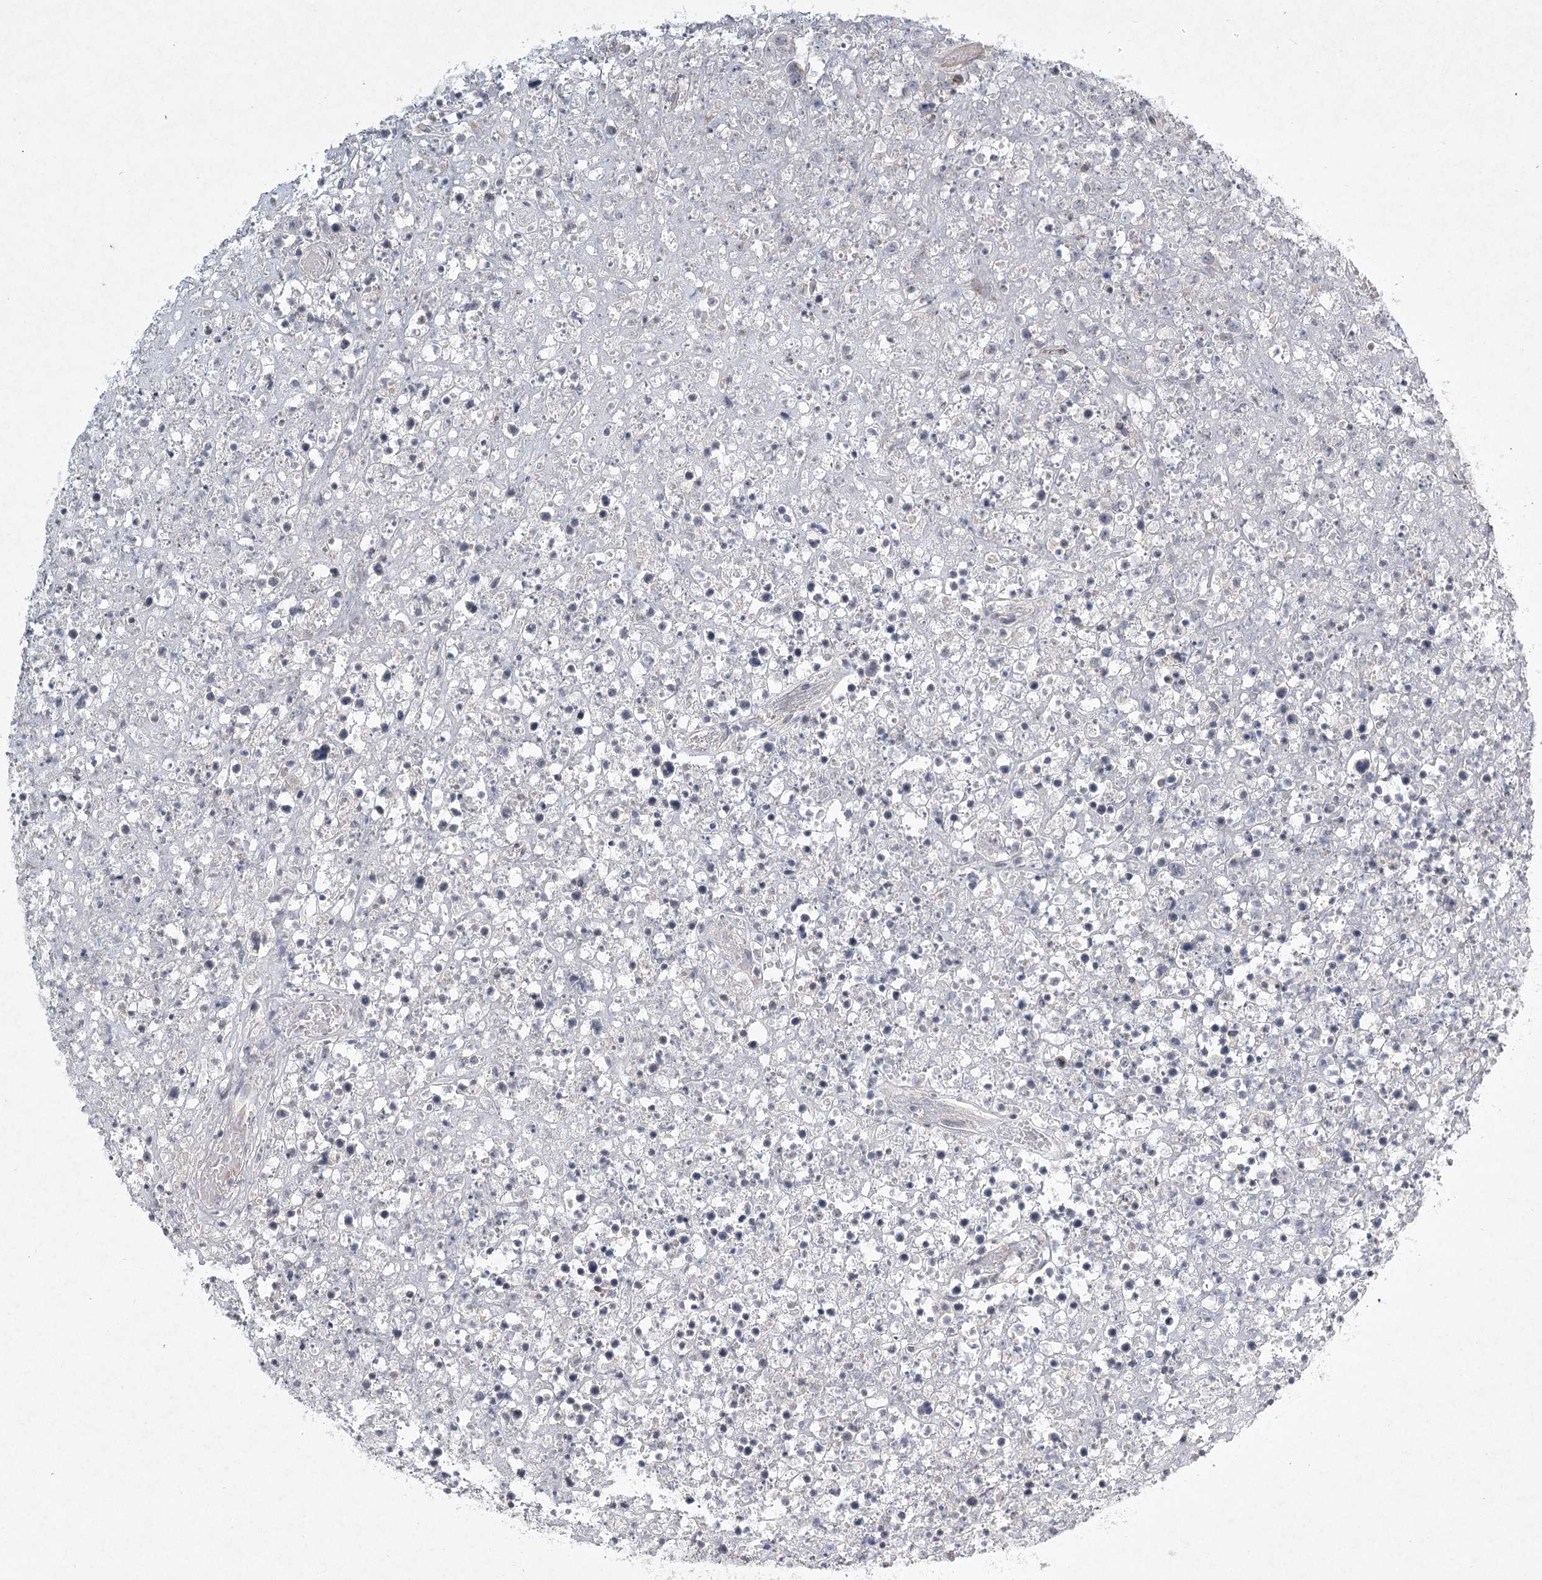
{"staining": {"intensity": "negative", "quantity": "none", "location": "none"}, "tissue": "lymphoma", "cell_type": "Tumor cells", "image_type": "cancer", "snomed": [{"axis": "morphology", "description": "Malignant lymphoma, non-Hodgkin's type, High grade"}, {"axis": "topography", "description": "Colon"}], "caption": "Tumor cells are negative for brown protein staining in lymphoma.", "gene": "MEPE", "patient": {"sex": "female", "age": 53}}